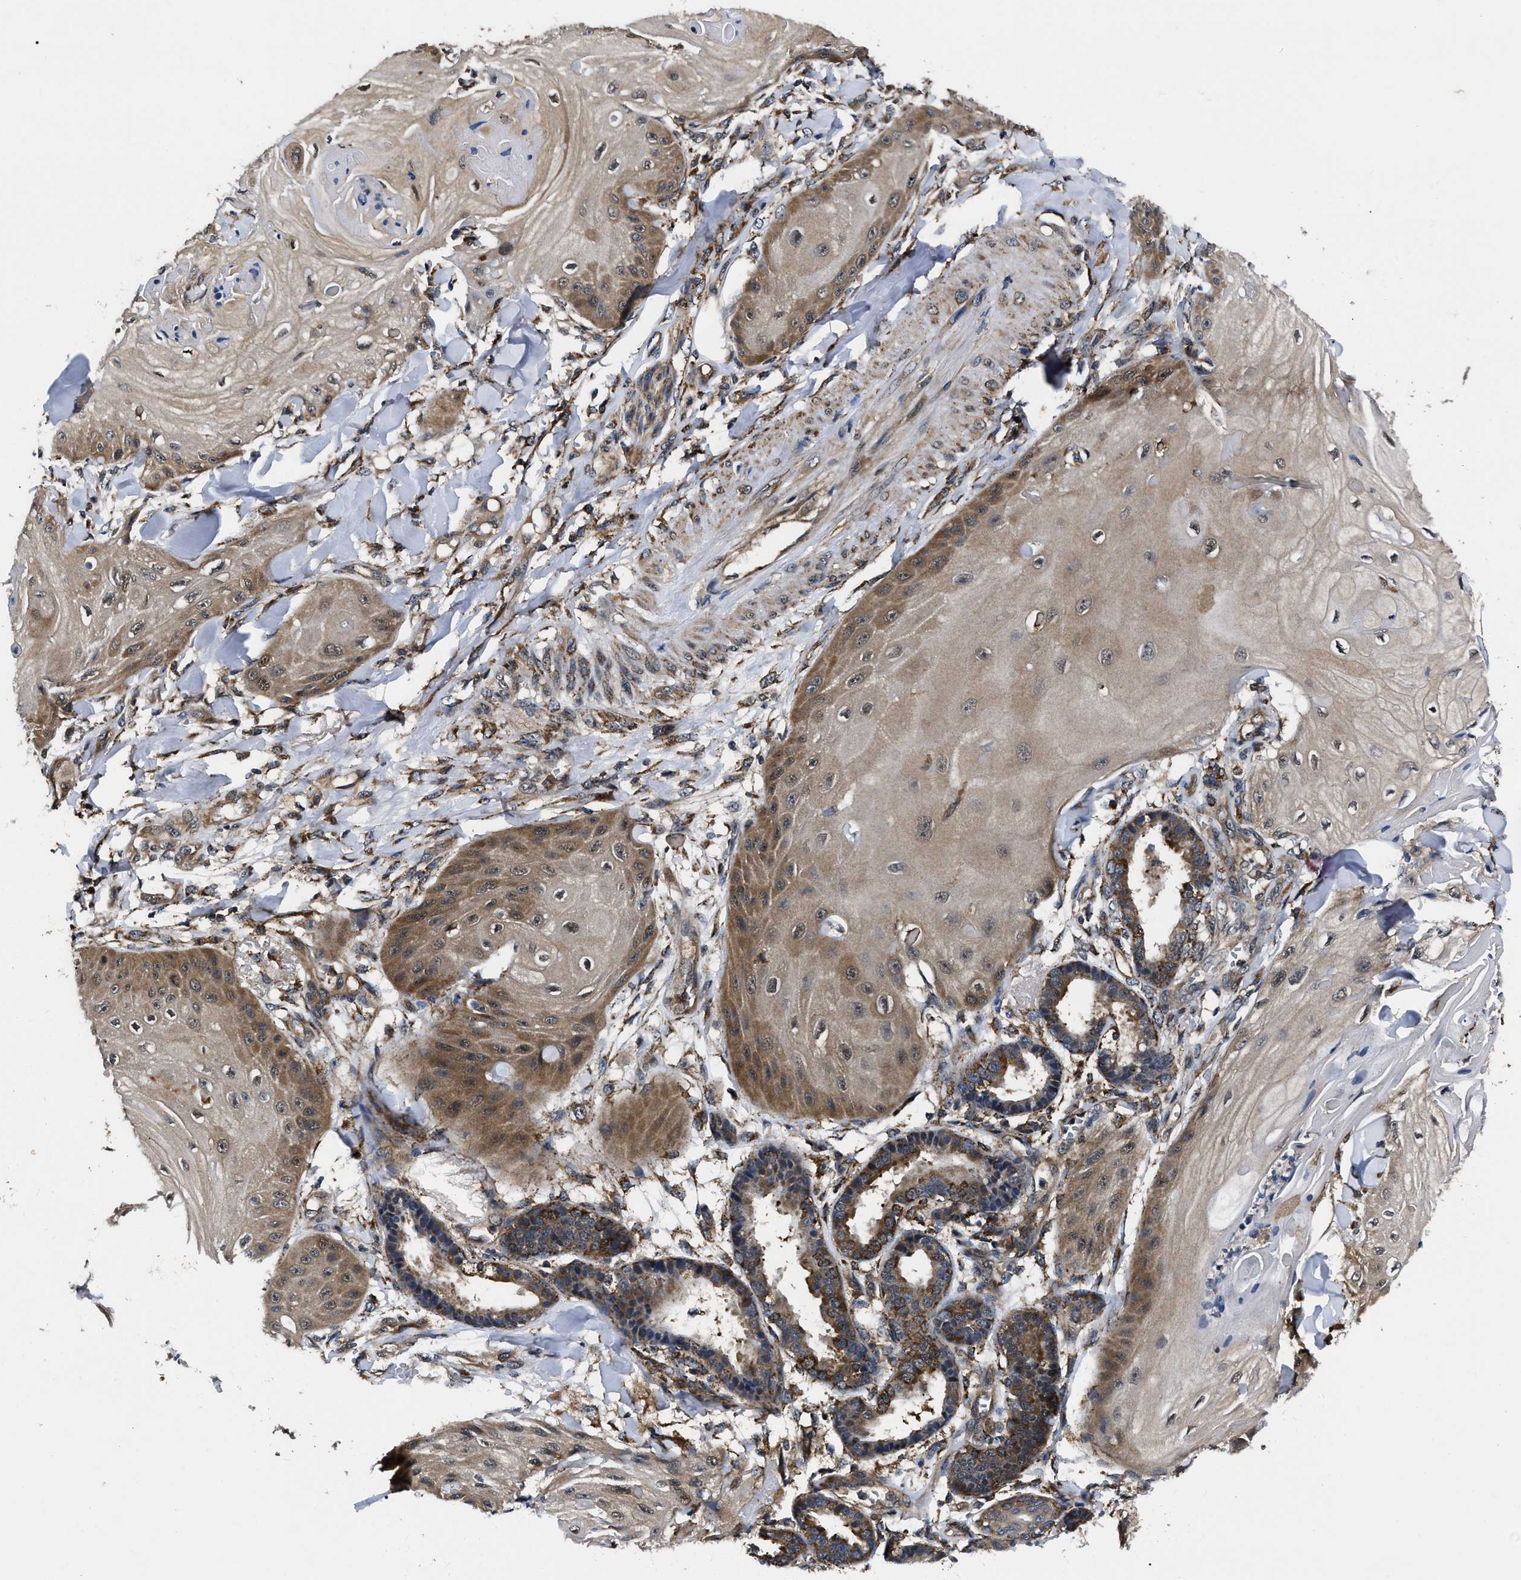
{"staining": {"intensity": "moderate", "quantity": ">75%", "location": "cytoplasmic/membranous"}, "tissue": "skin cancer", "cell_type": "Tumor cells", "image_type": "cancer", "snomed": [{"axis": "morphology", "description": "Squamous cell carcinoma, NOS"}, {"axis": "topography", "description": "Skin"}], "caption": "Approximately >75% of tumor cells in human skin cancer (squamous cell carcinoma) exhibit moderate cytoplasmic/membranous protein positivity as visualized by brown immunohistochemical staining.", "gene": "GET4", "patient": {"sex": "male", "age": 74}}